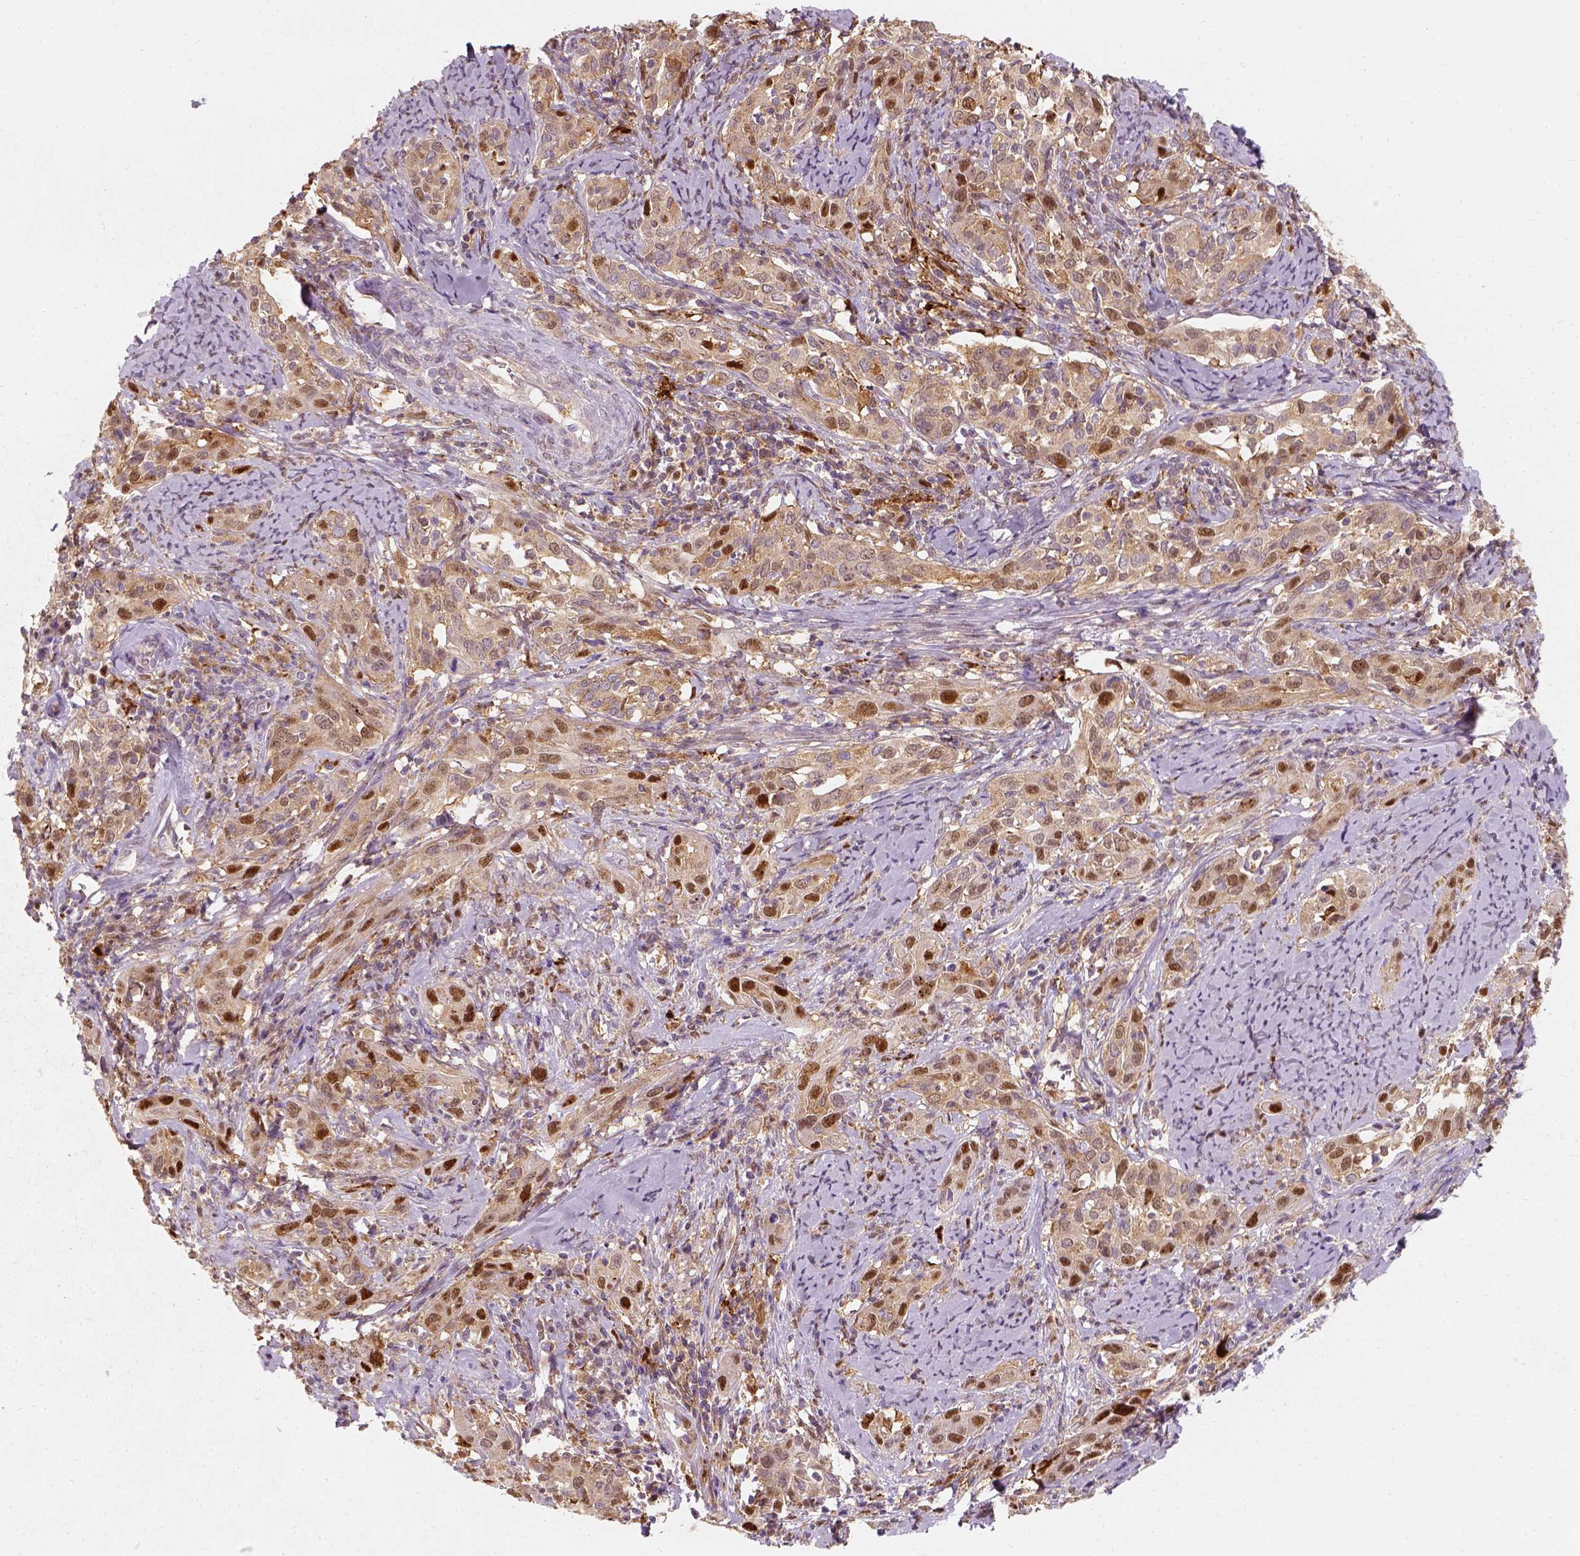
{"staining": {"intensity": "strong", "quantity": "25%-75%", "location": "nuclear"}, "tissue": "cervical cancer", "cell_type": "Tumor cells", "image_type": "cancer", "snomed": [{"axis": "morphology", "description": "Squamous cell carcinoma, NOS"}, {"axis": "topography", "description": "Cervix"}], "caption": "Tumor cells demonstrate high levels of strong nuclear expression in approximately 25%-75% of cells in human cervical cancer (squamous cell carcinoma). The staining was performed using DAB (3,3'-diaminobenzidine), with brown indicating positive protein expression. Nuclei are stained blue with hematoxylin.", "gene": "SQSTM1", "patient": {"sex": "female", "age": 51}}